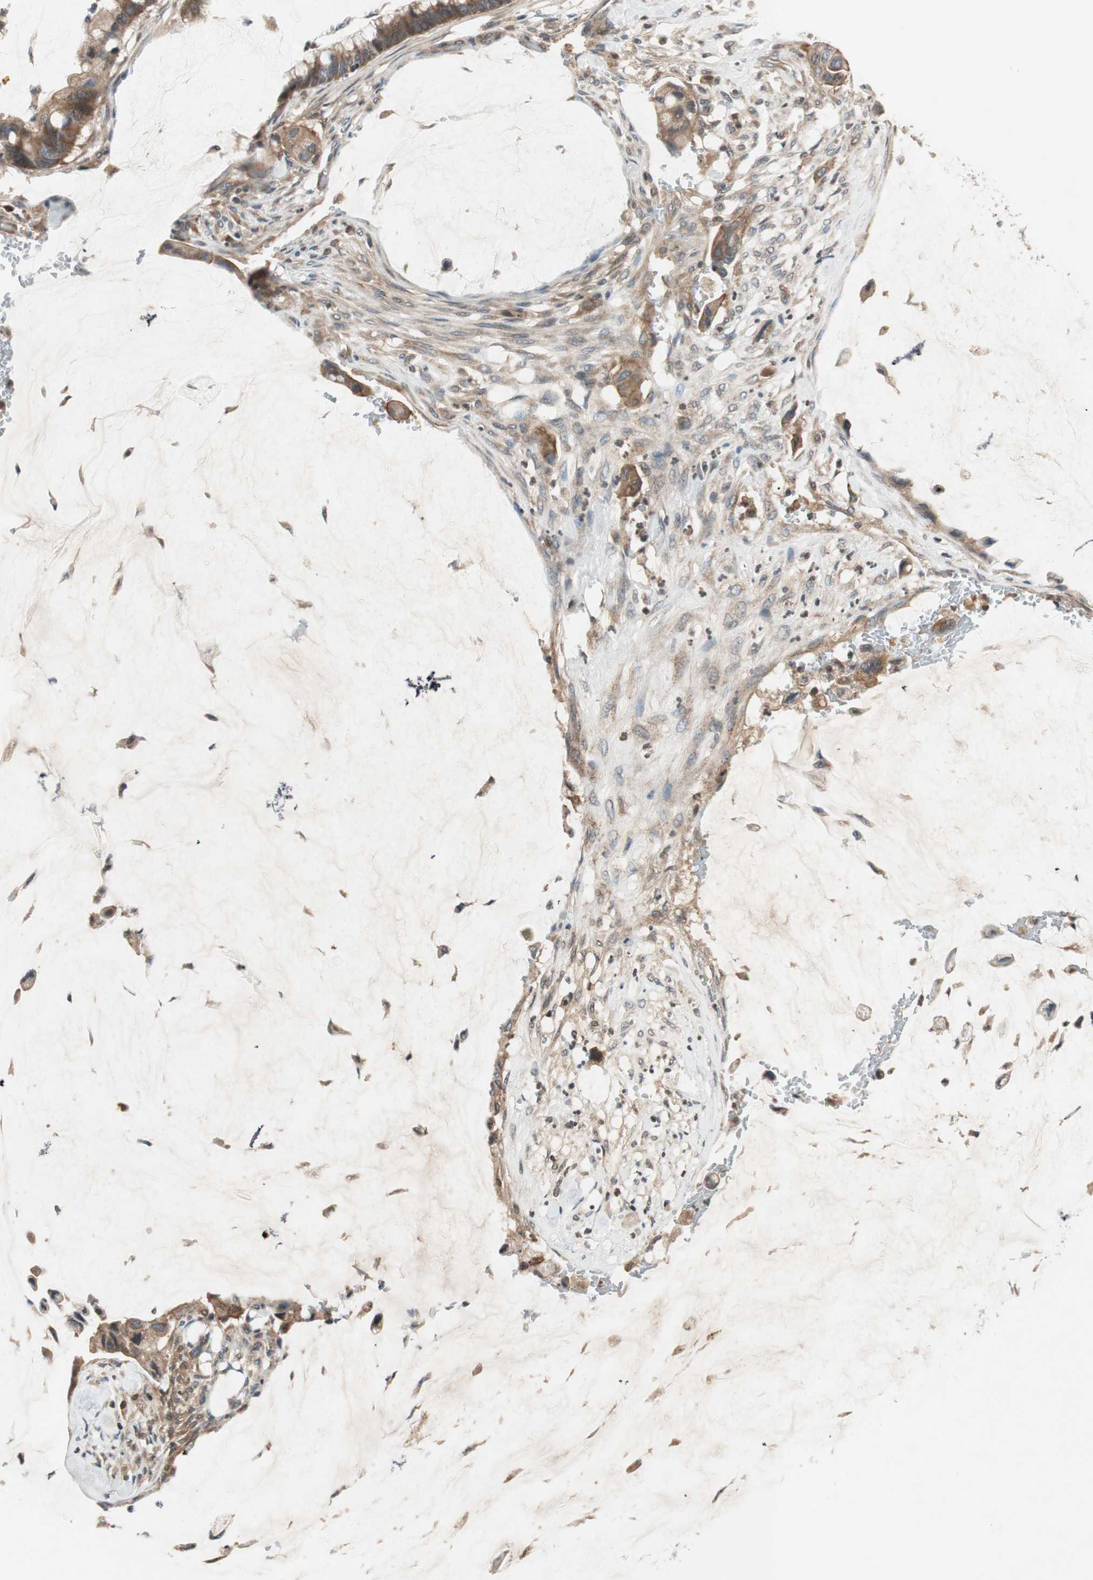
{"staining": {"intensity": "moderate", "quantity": ">75%", "location": "cytoplasmic/membranous"}, "tissue": "pancreatic cancer", "cell_type": "Tumor cells", "image_type": "cancer", "snomed": [{"axis": "morphology", "description": "Adenocarcinoma, NOS"}, {"axis": "topography", "description": "Pancreas"}], "caption": "Adenocarcinoma (pancreatic) tissue displays moderate cytoplasmic/membranous positivity in about >75% of tumor cells, visualized by immunohistochemistry.", "gene": "GCLM", "patient": {"sex": "male", "age": 41}}